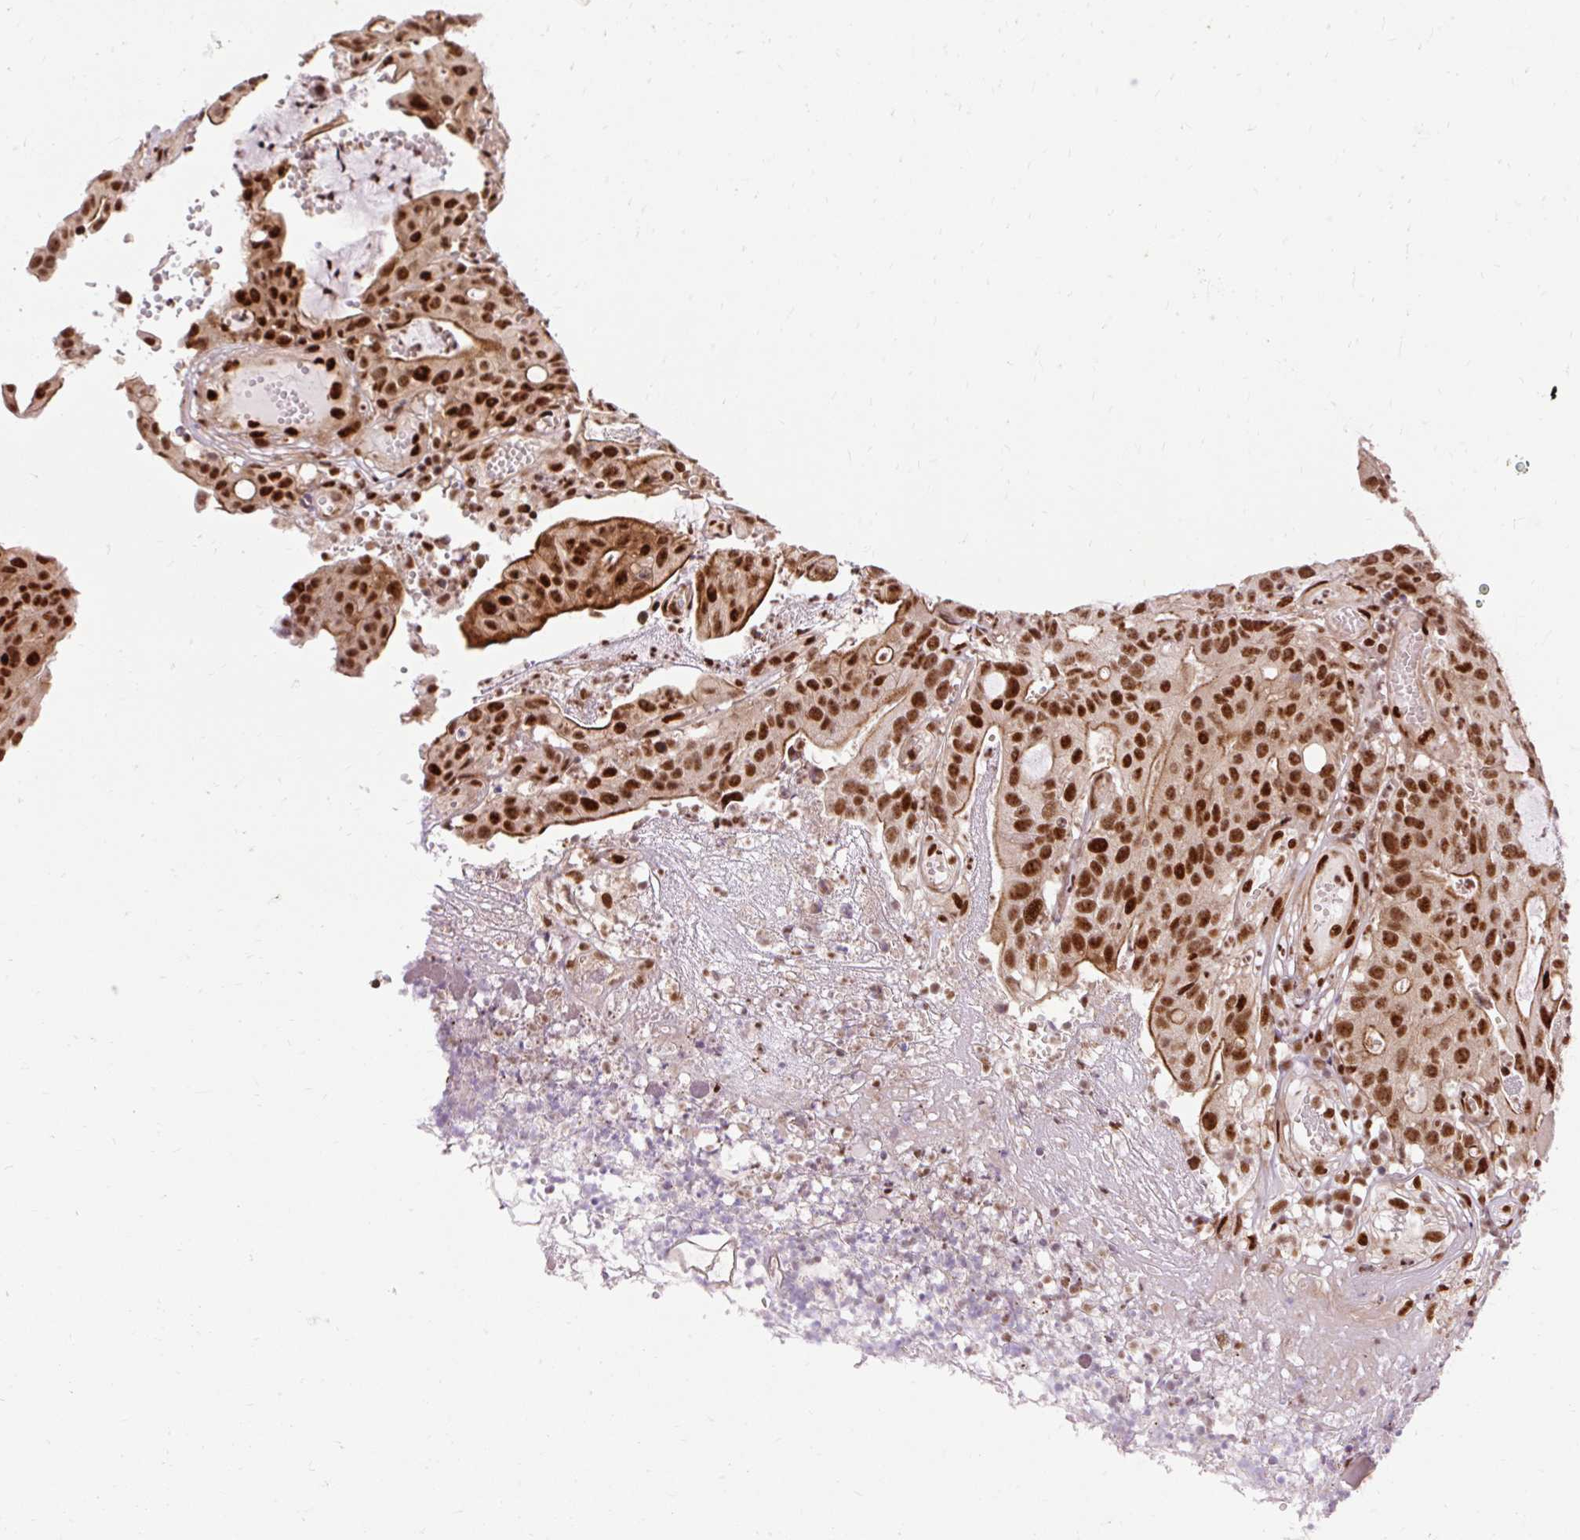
{"staining": {"intensity": "strong", "quantity": ">75%", "location": "cytoplasmic/membranous,nuclear"}, "tissue": "colorectal cancer", "cell_type": "Tumor cells", "image_type": "cancer", "snomed": [{"axis": "morphology", "description": "Adenocarcinoma, NOS"}, {"axis": "topography", "description": "Colon"}], "caption": "Colorectal cancer was stained to show a protein in brown. There is high levels of strong cytoplasmic/membranous and nuclear expression in about >75% of tumor cells. (brown staining indicates protein expression, while blue staining denotes nuclei).", "gene": "MECOM", "patient": {"sex": "male", "age": 83}}